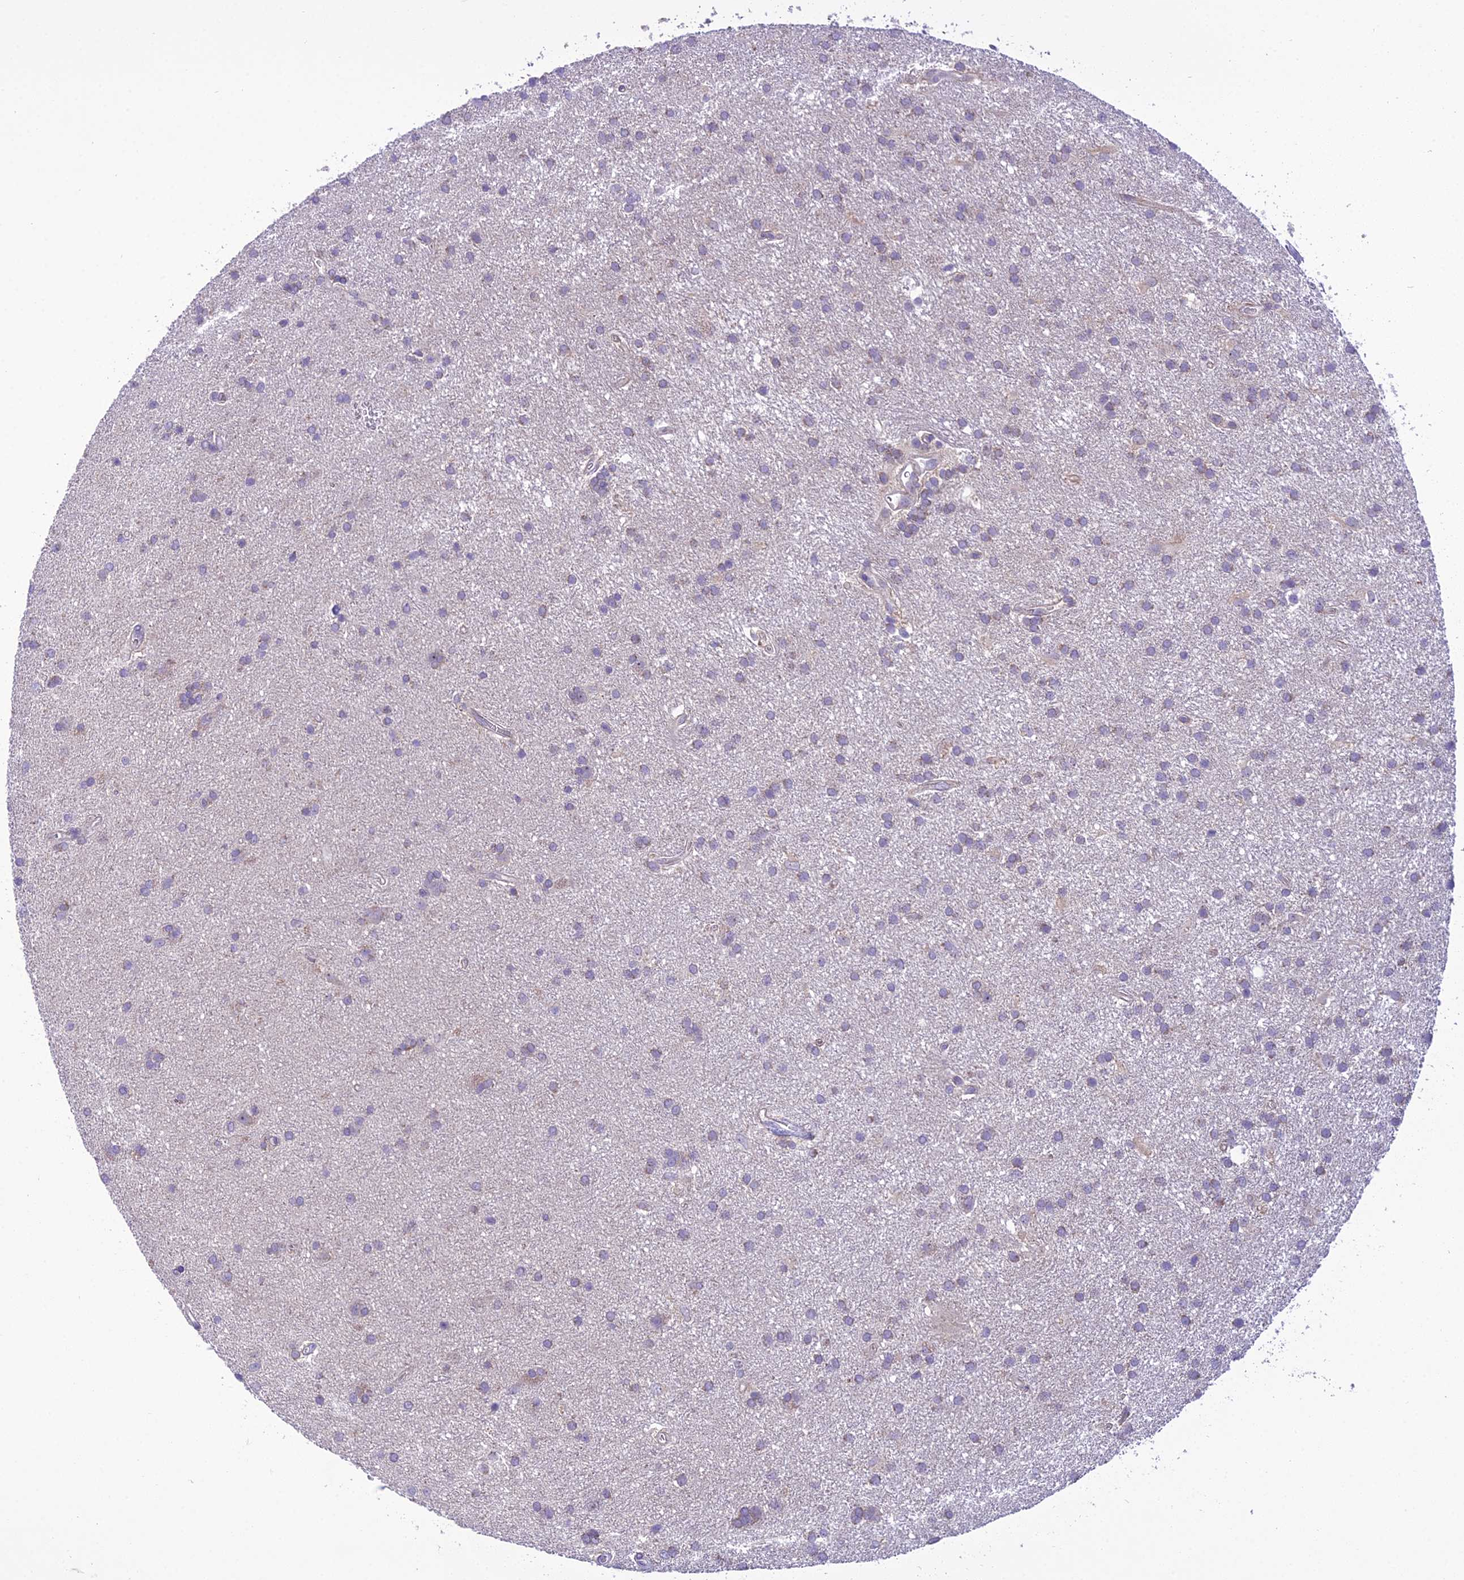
{"staining": {"intensity": "negative", "quantity": "none", "location": "none"}, "tissue": "glioma", "cell_type": "Tumor cells", "image_type": "cancer", "snomed": [{"axis": "morphology", "description": "Glioma, malignant, Low grade"}, {"axis": "topography", "description": "Brain"}], "caption": "The photomicrograph reveals no significant expression in tumor cells of malignant glioma (low-grade). The staining was performed using DAB to visualize the protein expression in brown, while the nuclei were stained in blue with hematoxylin (Magnification: 20x).", "gene": "SCRT1", "patient": {"sex": "male", "age": 66}}